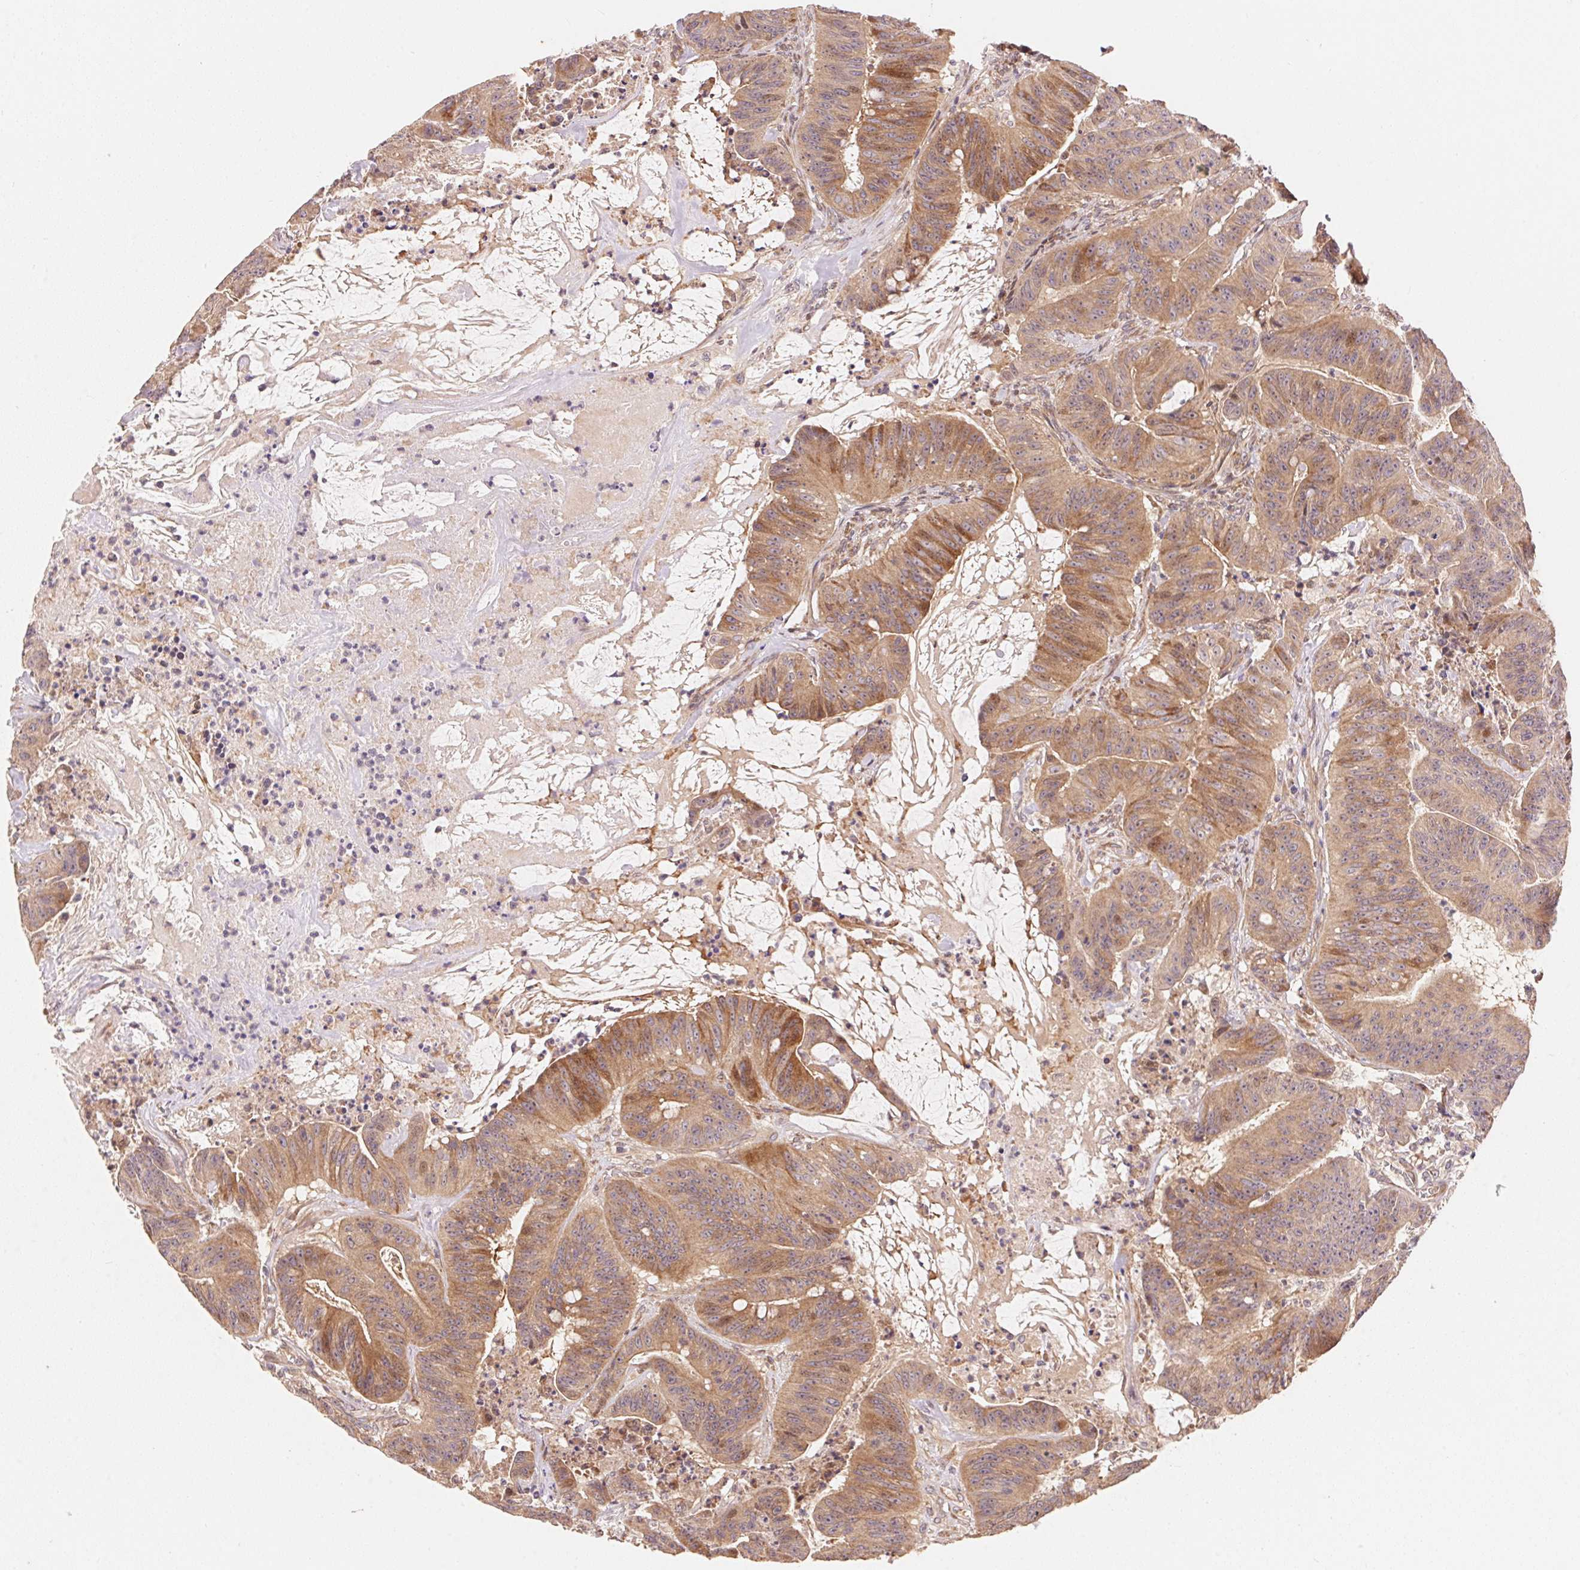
{"staining": {"intensity": "moderate", "quantity": ">75%", "location": "cytoplasmic/membranous"}, "tissue": "colorectal cancer", "cell_type": "Tumor cells", "image_type": "cancer", "snomed": [{"axis": "morphology", "description": "Adenocarcinoma, NOS"}, {"axis": "topography", "description": "Colon"}], "caption": "Immunohistochemical staining of human colorectal cancer demonstrates moderate cytoplasmic/membranous protein positivity in approximately >75% of tumor cells.", "gene": "TNIP2", "patient": {"sex": "male", "age": 33}}